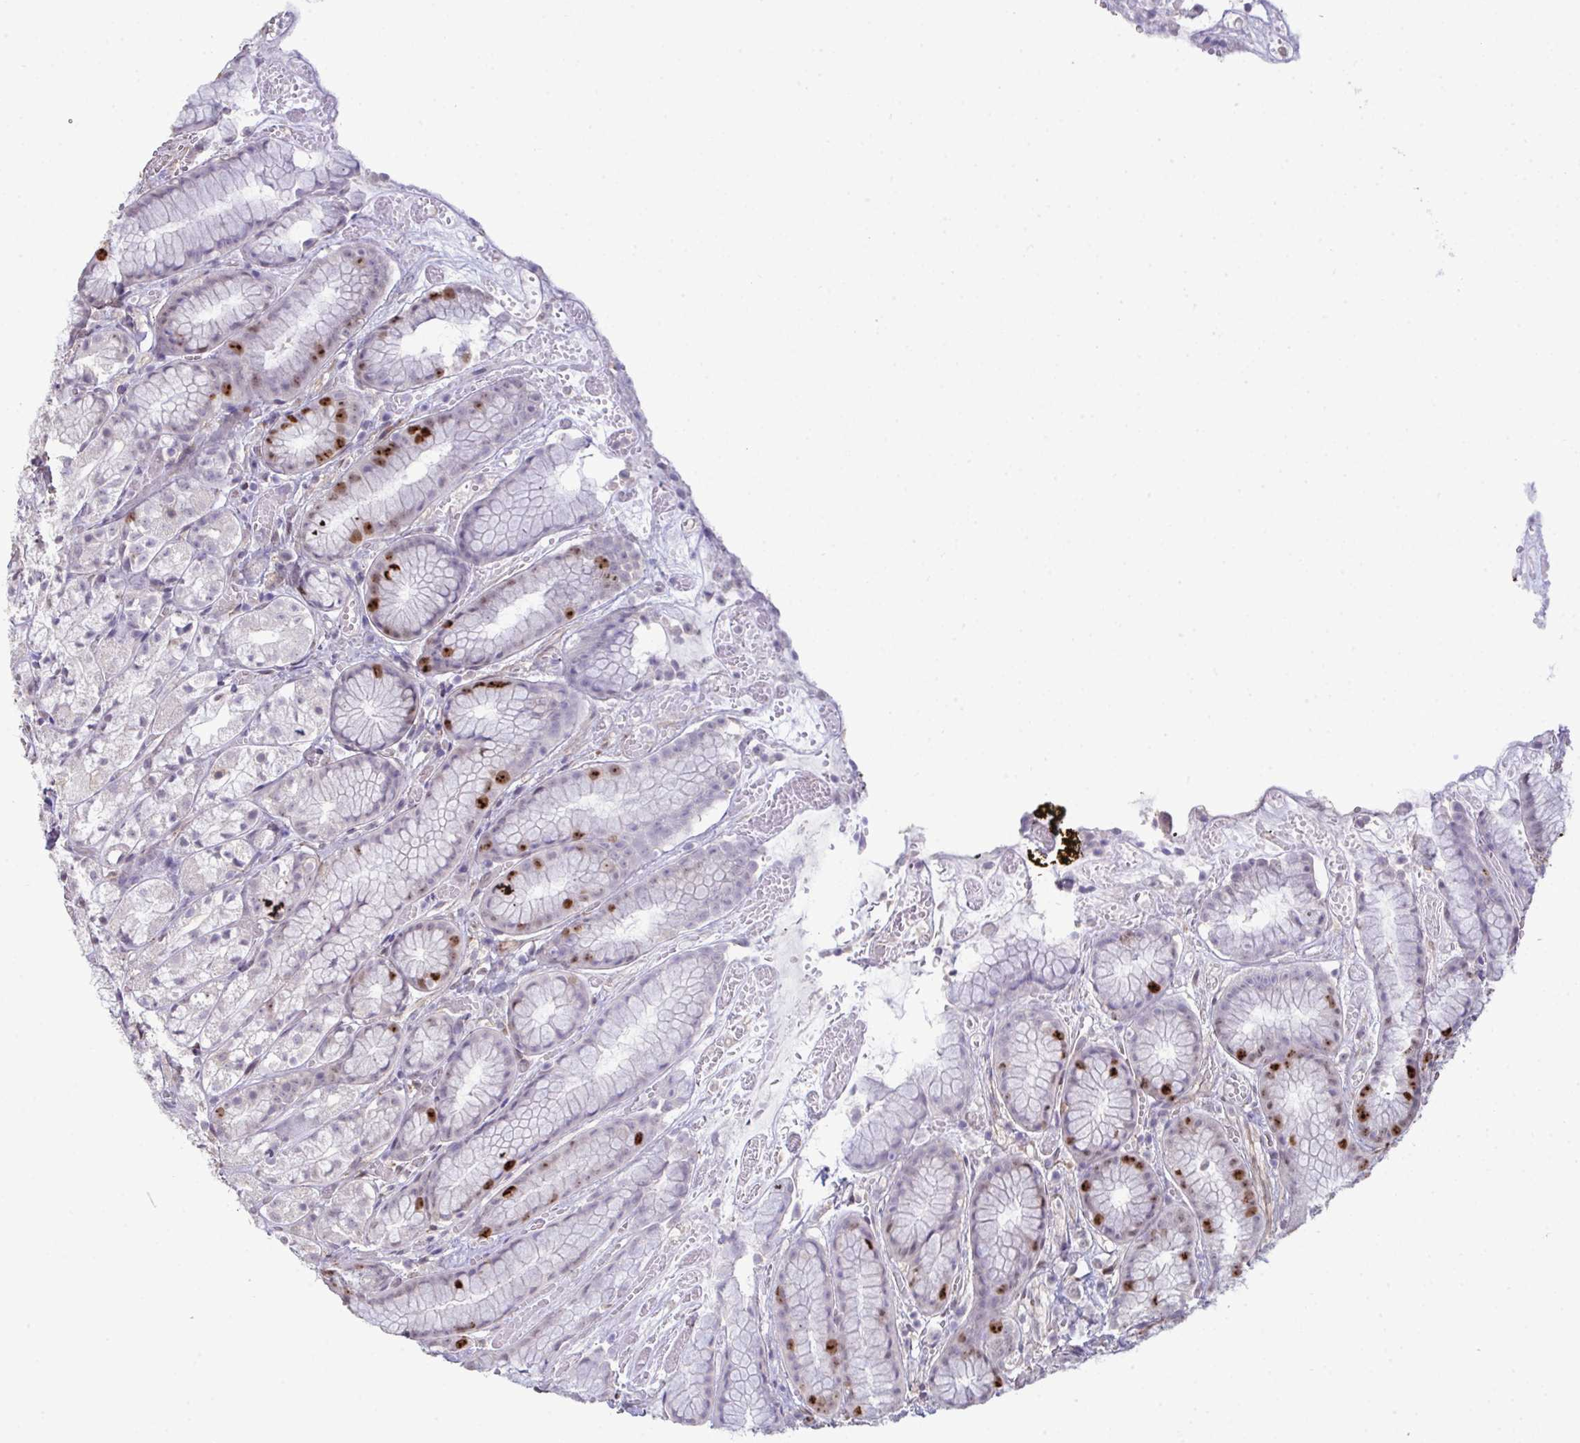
{"staining": {"intensity": "moderate", "quantity": "<25%", "location": "nuclear"}, "tissue": "stomach", "cell_type": "Glandular cells", "image_type": "normal", "snomed": [{"axis": "morphology", "description": "Normal tissue, NOS"}, {"axis": "topography", "description": "Smooth muscle"}, {"axis": "topography", "description": "Stomach"}], "caption": "Moderate nuclear expression for a protein is seen in approximately <25% of glandular cells of benign stomach using IHC.", "gene": "SETD7", "patient": {"sex": "male", "age": 70}}